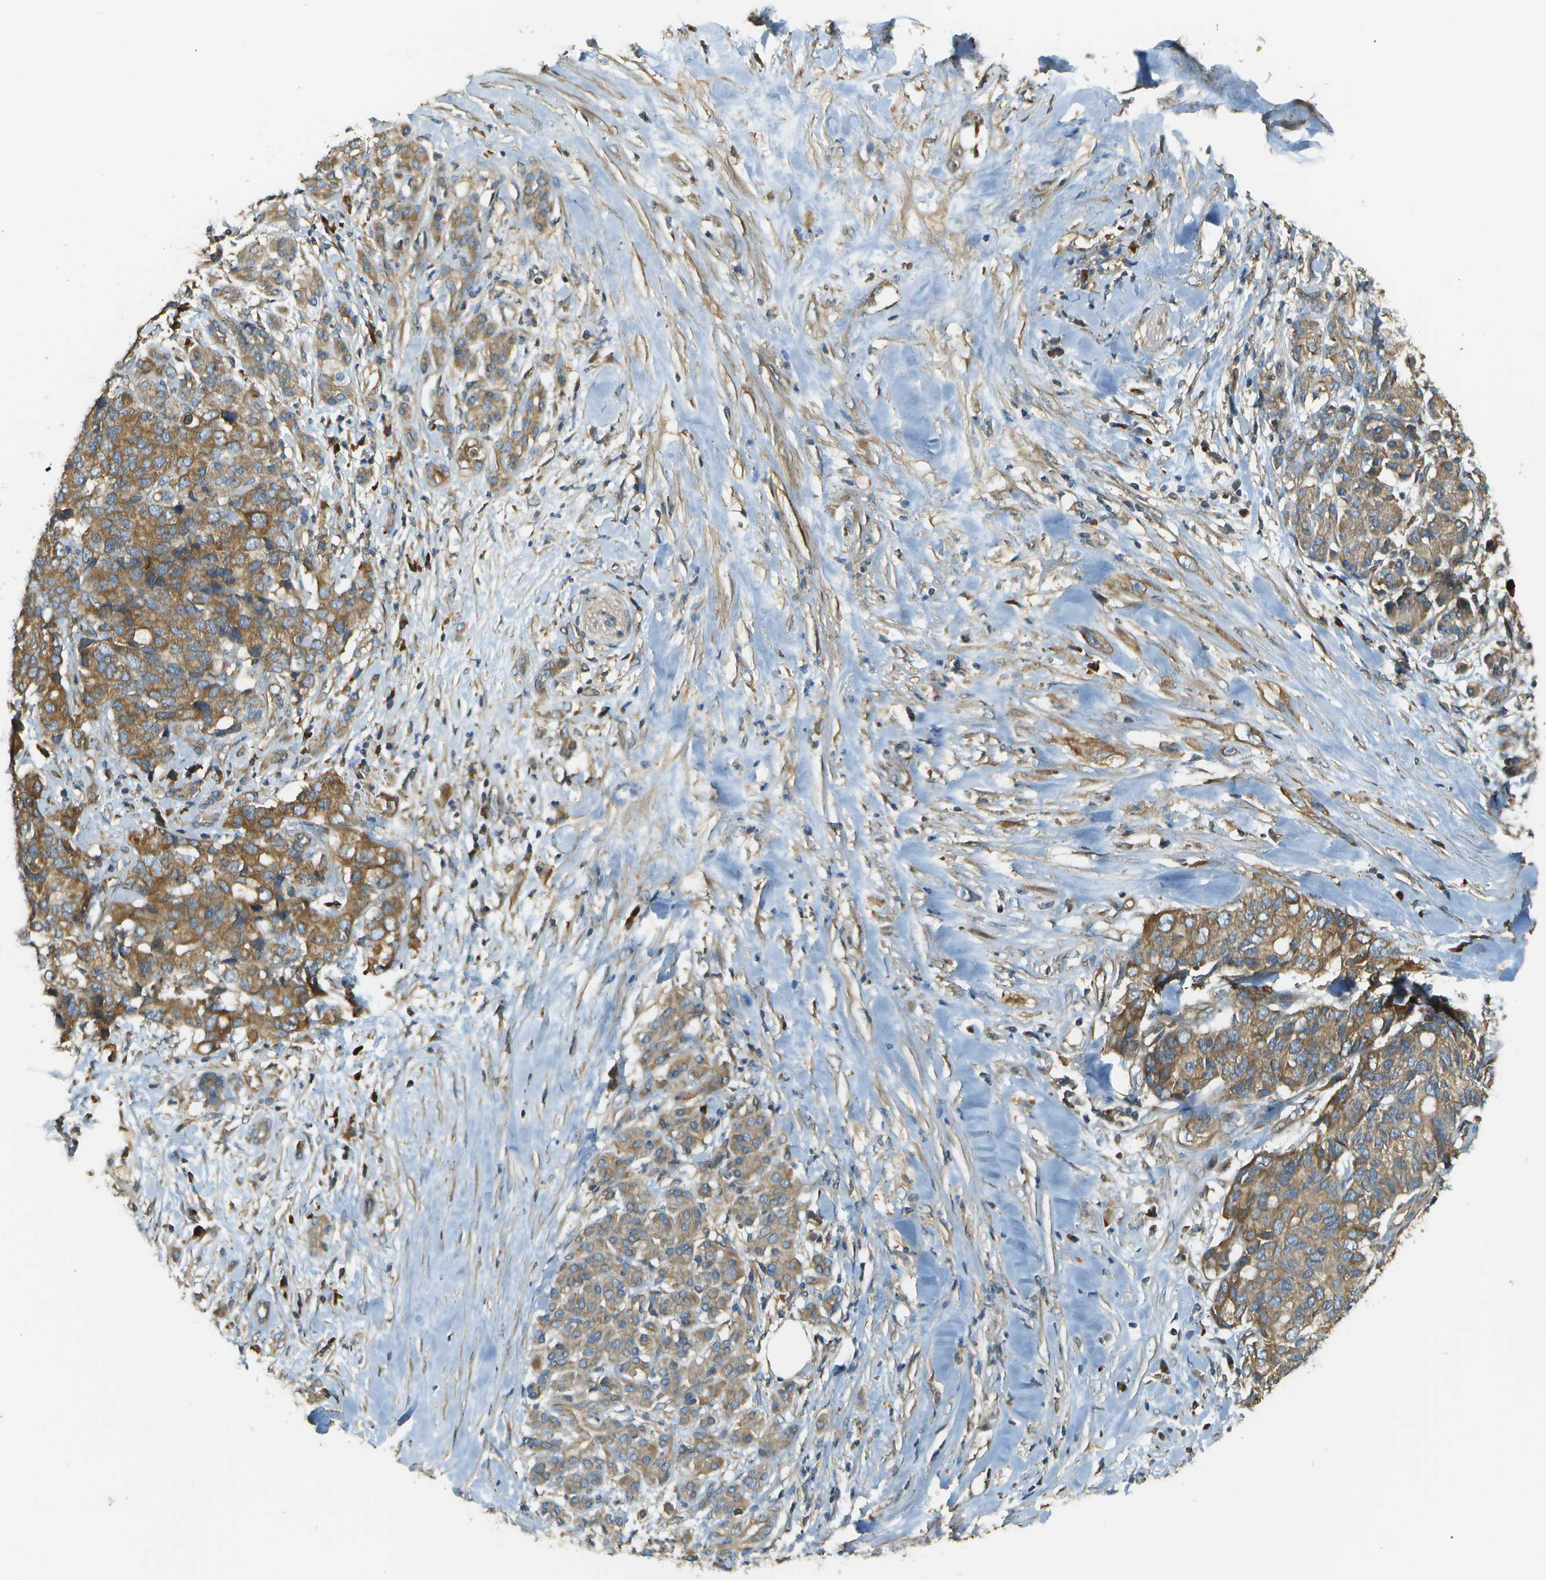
{"staining": {"intensity": "strong", "quantity": ">75%", "location": "cytoplasmic/membranous"}, "tissue": "pancreatic cancer", "cell_type": "Tumor cells", "image_type": "cancer", "snomed": [{"axis": "morphology", "description": "Adenocarcinoma, NOS"}, {"axis": "topography", "description": "Pancreas"}], "caption": "DAB (3,3'-diaminobenzidine) immunohistochemical staining of human pancreatic adenocarcinoma shows strong cytoplasmic/membranous protein positivity in approximately >75% of tumor cells. The protein of interest is shown in brown color, while the nuclei are stained blue.", "gene": "DNAJB11", "patient": {"sex": "female", "age": 56}}